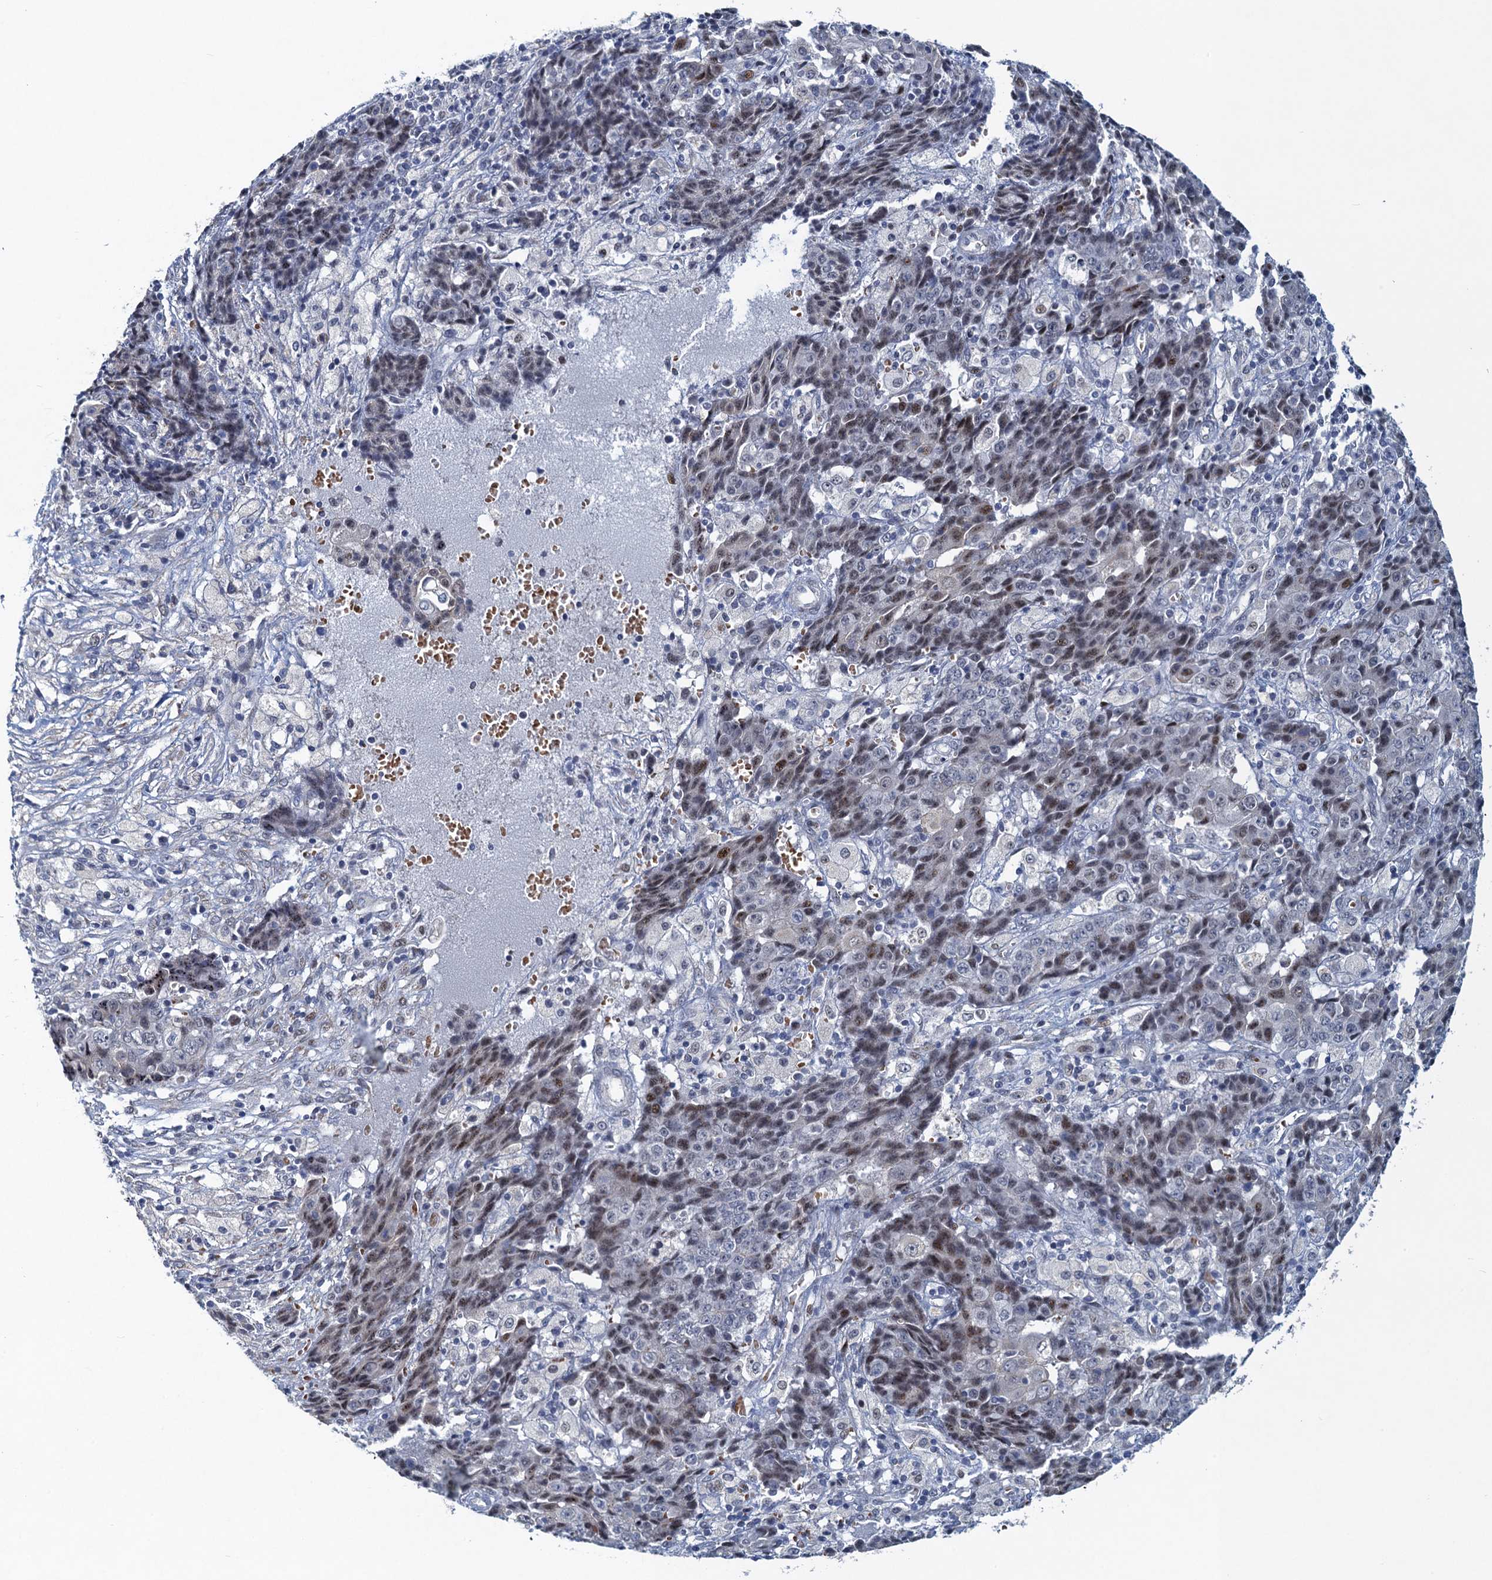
{"staining": {"intensity": "weak", "quantity": "25%-75%", "location": "nuclear"}, "tissue": "ovarian cancer", "cell_type": "Tumor cells", "image_type": "cancer", "snomed": [{"axis": "morphology", "description": "Carcinoma, endometroid"}, {"axis": "topography", "description": "Ovary"}], "caption": "Immunohistochemical staining of ovarian endometroid carcinoma shows weak nuclear protein staining in about 25%-75% of tumor cells. (brown staining indicates protein expression, while blue staining denotes nuclei).", "gene": "ATOSA", "patient": {"sex": "female", "age": 42}}